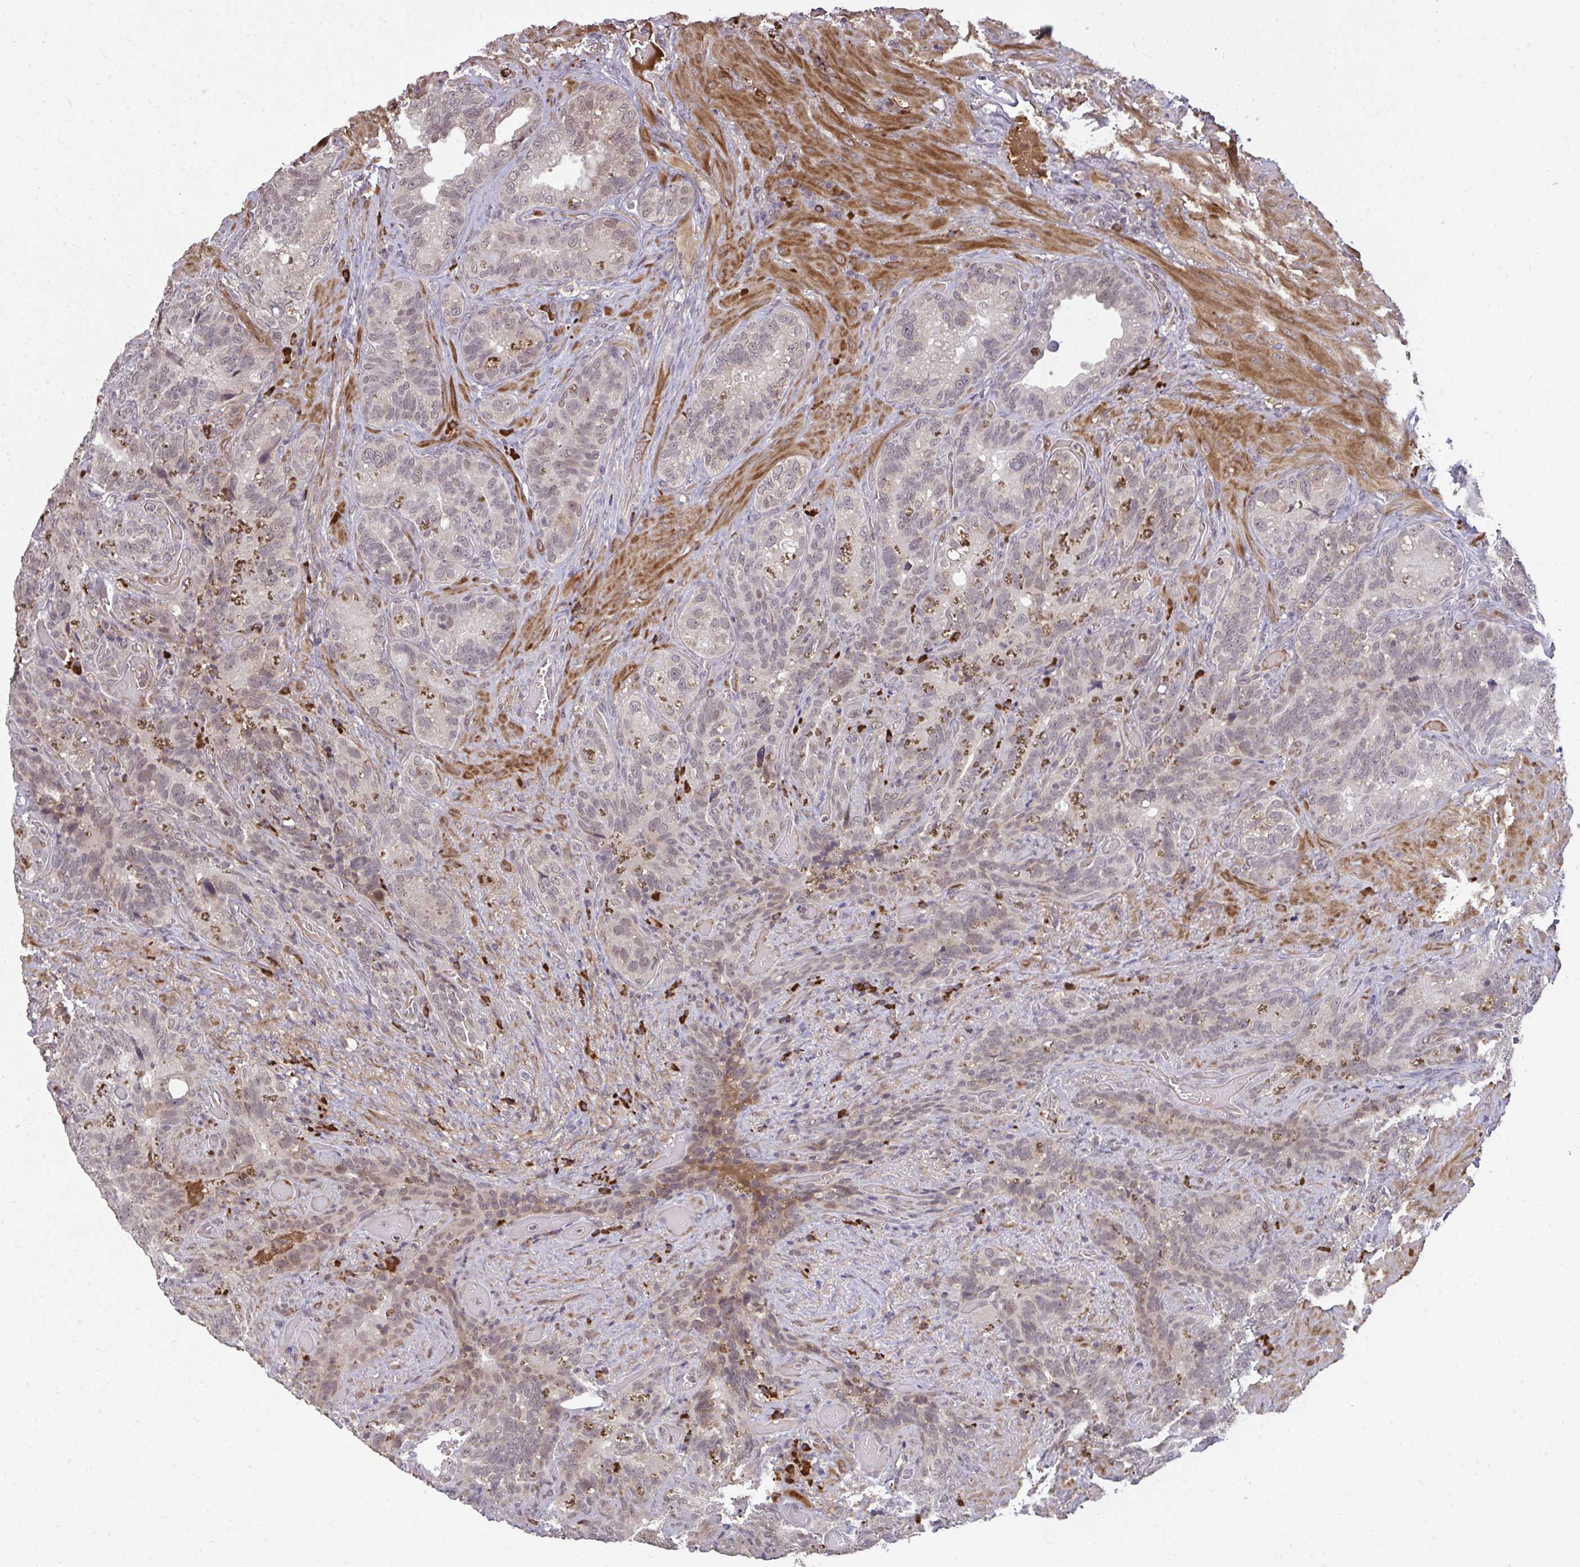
{"staining": {"intensity": "moderate", "quantity": "25%-75%", "location": "cytoplasmic/membranous,nuclear"}, "tissue": "seminal vesicle", "cell_type": "Glandular cells", "image_type": "normal", "snomed": [{"axis": "morphology", "description": "Normal tissue, NOS"}, {"axis": "topography", "description": "Seminal veicle"}], "caption": "Immunohistochemistry of normal human seminal vesicle exhibits medium levels of moderate cytoplasmic/membranous,nuclear staining in approximately 25%-75% of glandular cells.", "gene": "ZSCAN9", "patient": {"sex": "male", "age": 68}}